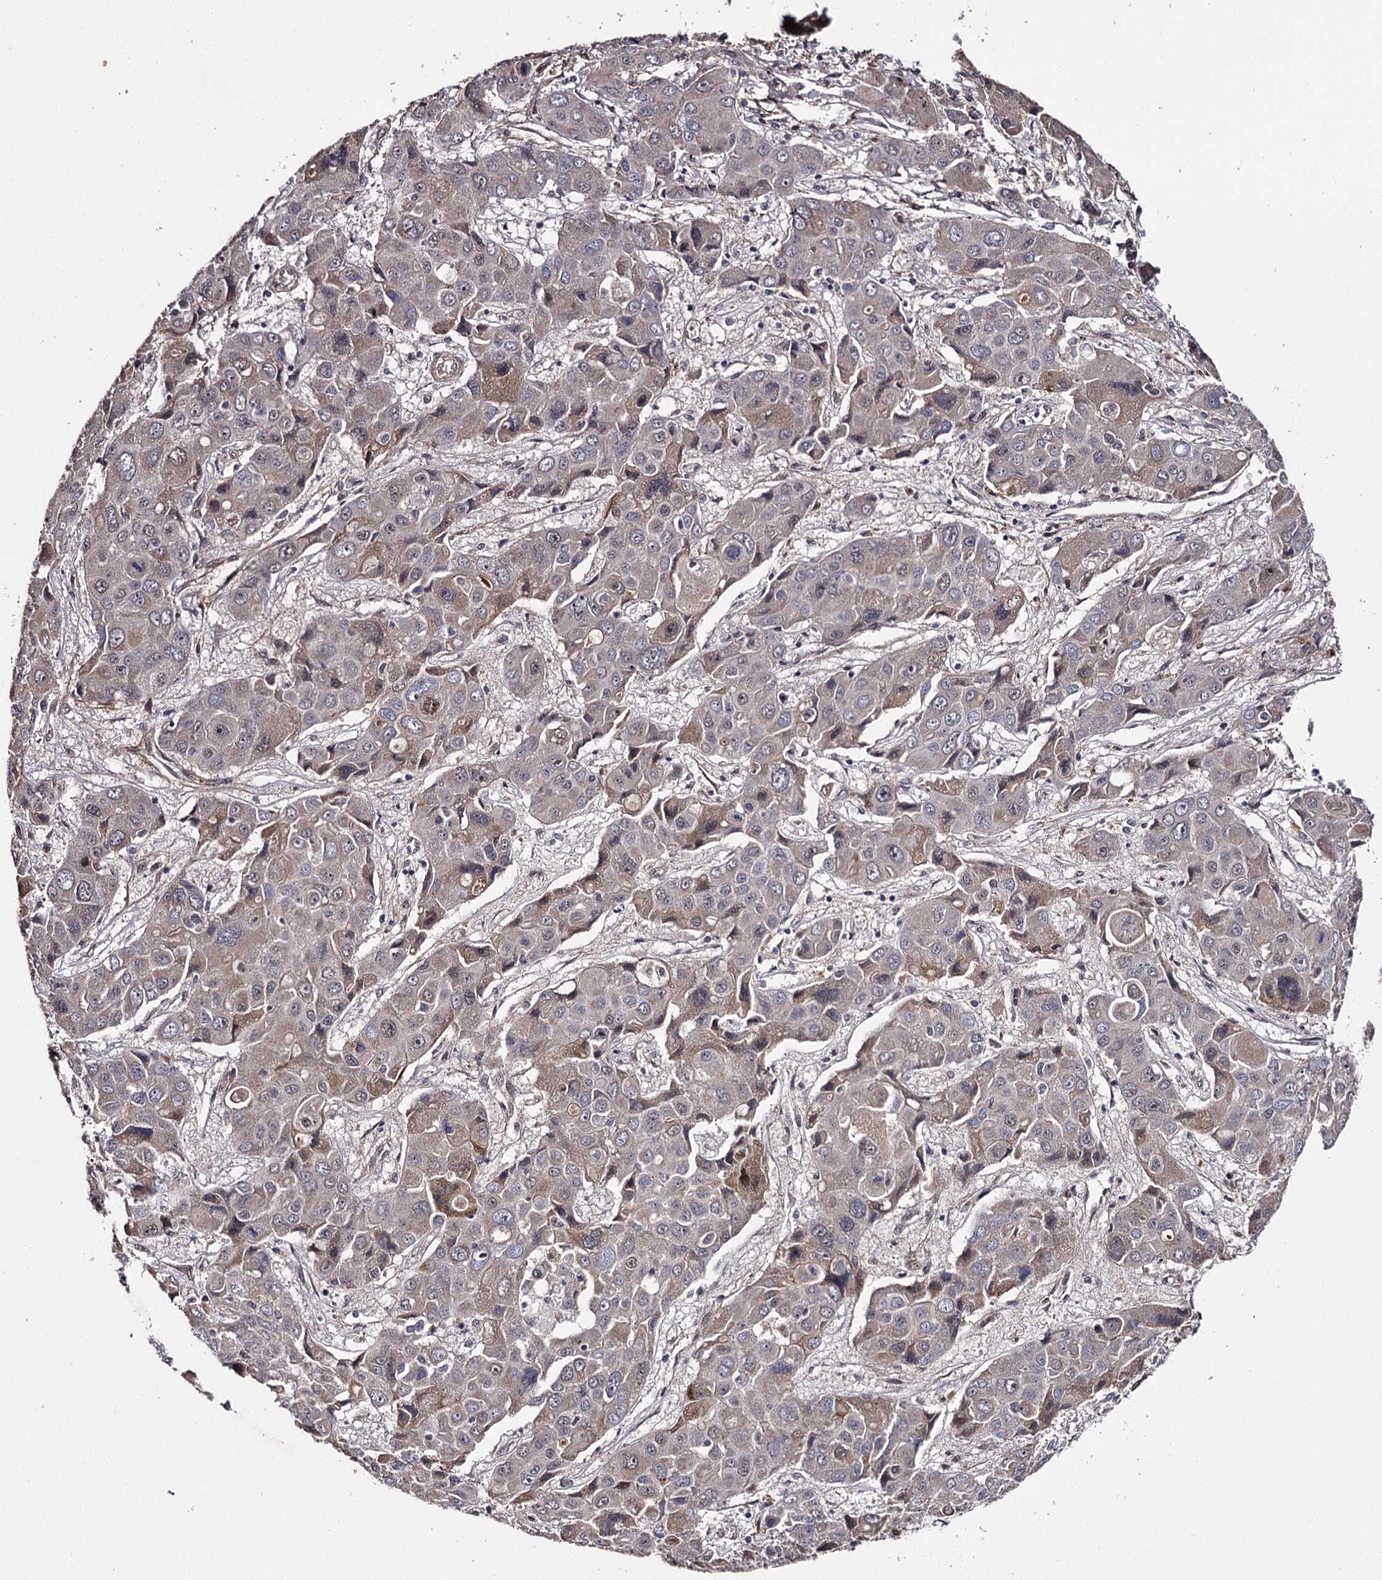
{"staining": {"intensity": "weak", "quantity": "<25%", "location": "cytoplasmic/membranous,nuclear"}, "tissue": "liver cancer", "cell_type": "Tumor cells", "image_type": "cancer", "snomed": [{"axis": "morphology", "description": "Cholangiocarcinoma"}, {"axis": "topography", "description": "Liver"}], "caption": "The immunohistochemistry photomicrograph has no significant expression in tumor cells of liver cancer (cholangiocarcinoma) tissue. (DAB (3,3'-diaminobenzidine) immunohistochemistry visualized using brightfield microscopy, high magnification).", "gene": "RNF44", "patient": {"sex": "male", "age": 67}}